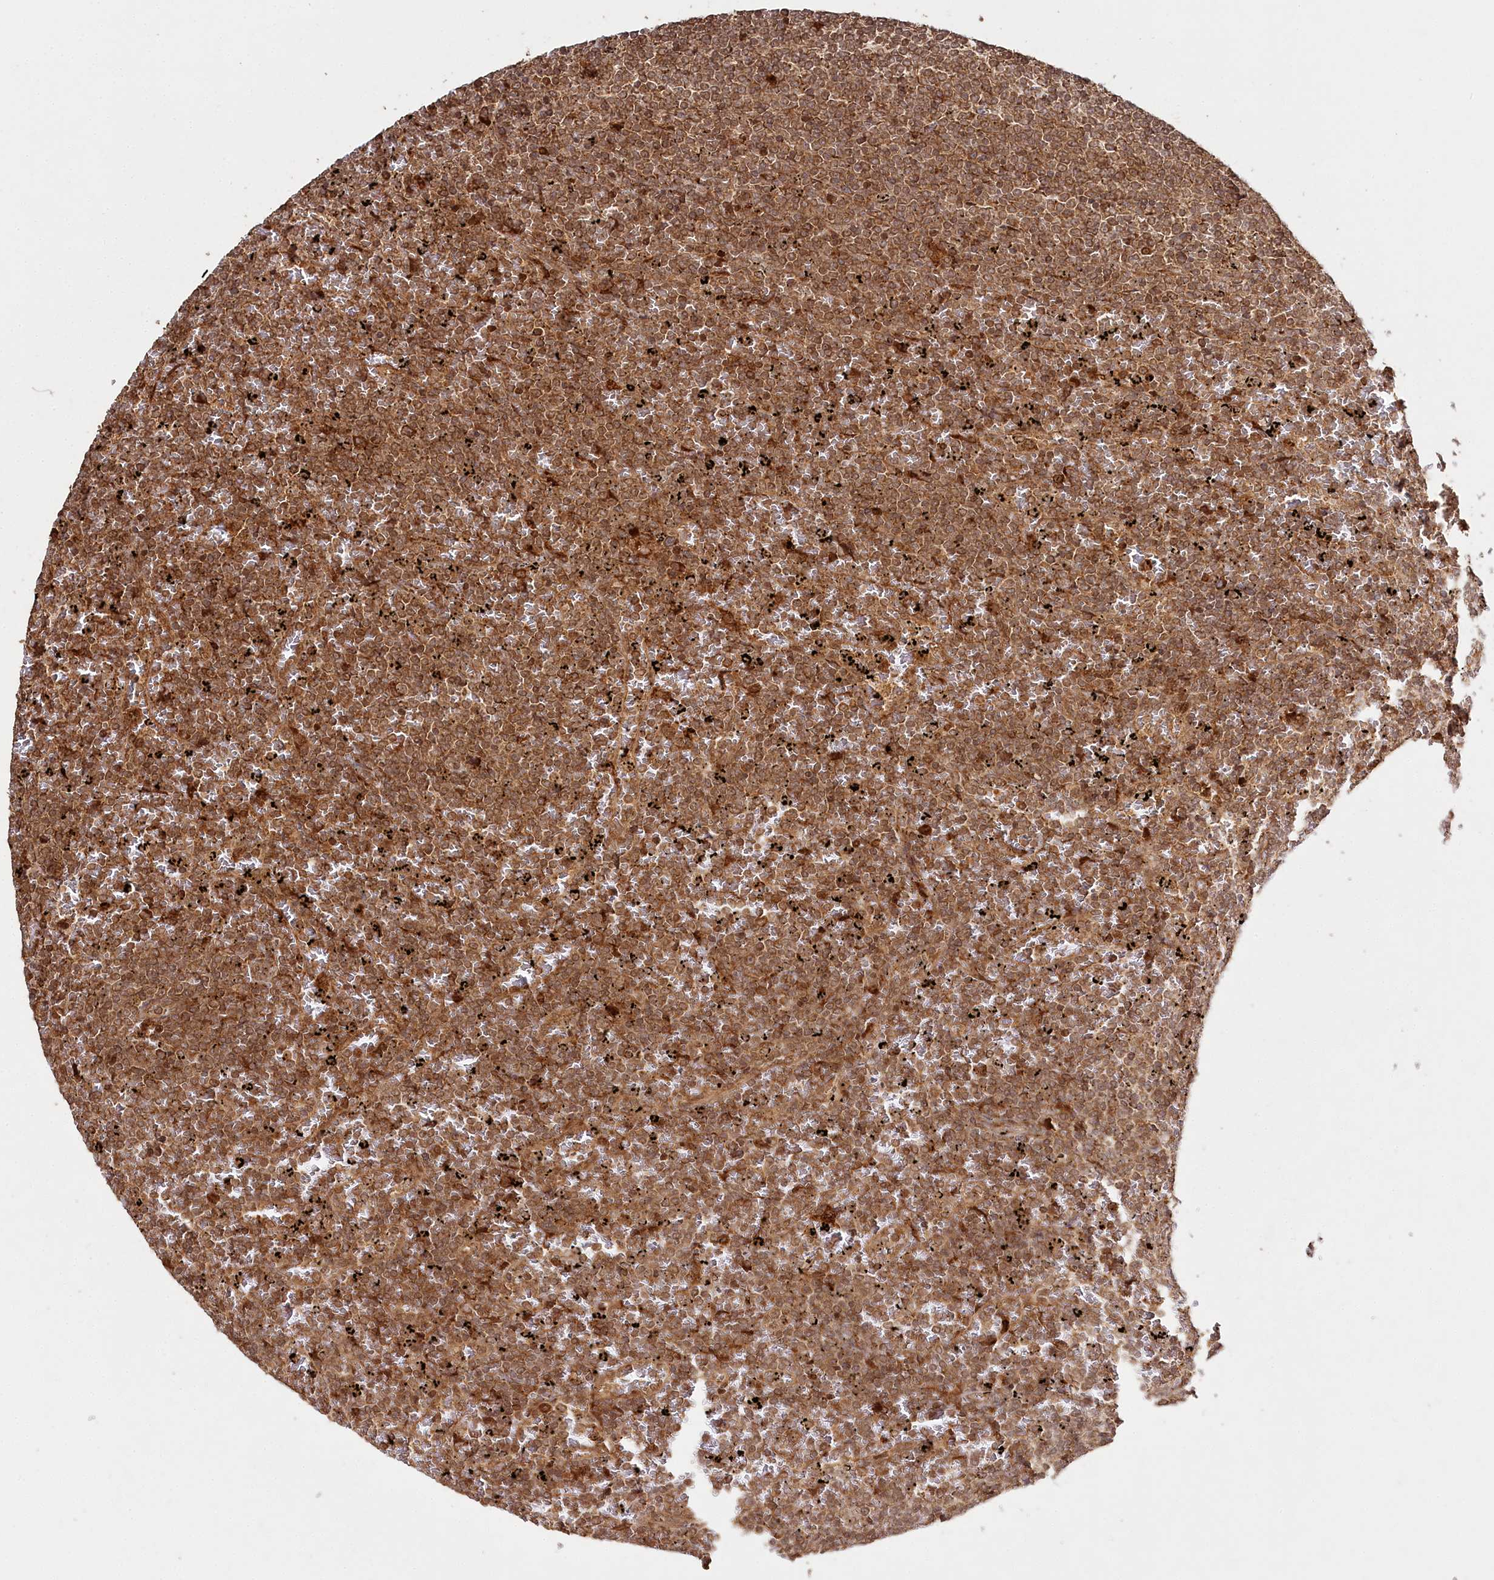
{"staining": {"intensity": "strong", "quantity": ">75%", "location": "cytoplasmic/membranous,nuclear"}, "tissue": "lymphoma", "cell_type": "Tumor cells", "image_type": "cancer", "snomed": [{"axis": "morphology", "description": "Malignant lymphoma, non-Hodgkin's type, Low grade"}, {"axis": "topography", "description": "Spleen"}], "caption": "Immunohistochemistry photomicrograph of neoplastic tissue: malignant lymphoma, non-Hodgkin's type (low-grade) stained using IHC displays high levels of strong protein expression localized specifically in the cytoplasmic/membranous and nuclear of tumor cells, appearing as a cytoplasmic/membranous and nuclear brown color.", "gene": "ULK2", "patient": {"sex": "female", "age": 77}}